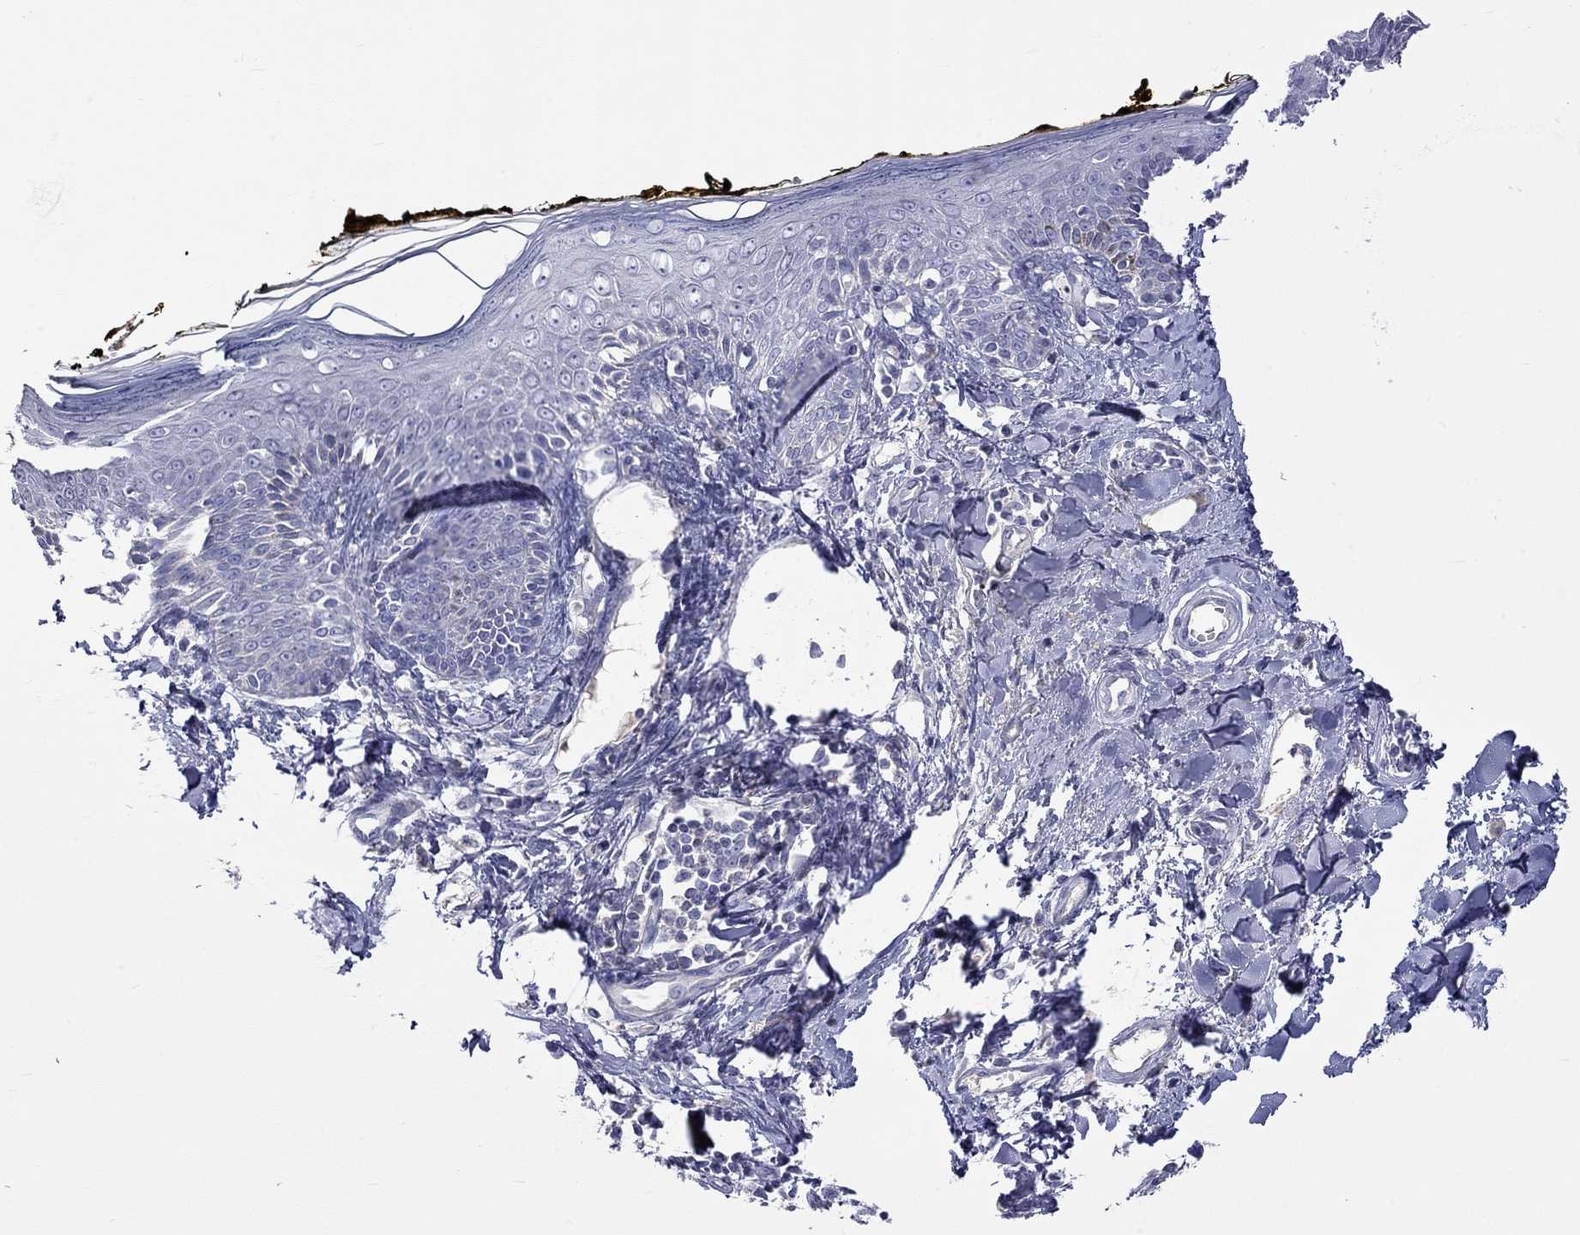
{"staining": {"intensity": "negative", "quantity": "none", "location": "none"}, "tissue": "skin", "cell_type": "Fibroblasts", "image_type": "normal", "snomed": [{"axis": "morphology", "description": "Normal tissue, NOS"}, {"axis": "topography", "description": "Skin"}], "caption": "Immunohistochemistry (IHC) of benign skin displays no expression in fibroblasts. The staining was performed using DAB (3,3'-diaminobenzidine) to visualize the protein expression in brown, while the nuclei were stained in blue with hematoxylin (Magnification: 20x).", "gene": "LRFN4", "patient": {"sex": "male", "age": 76}}